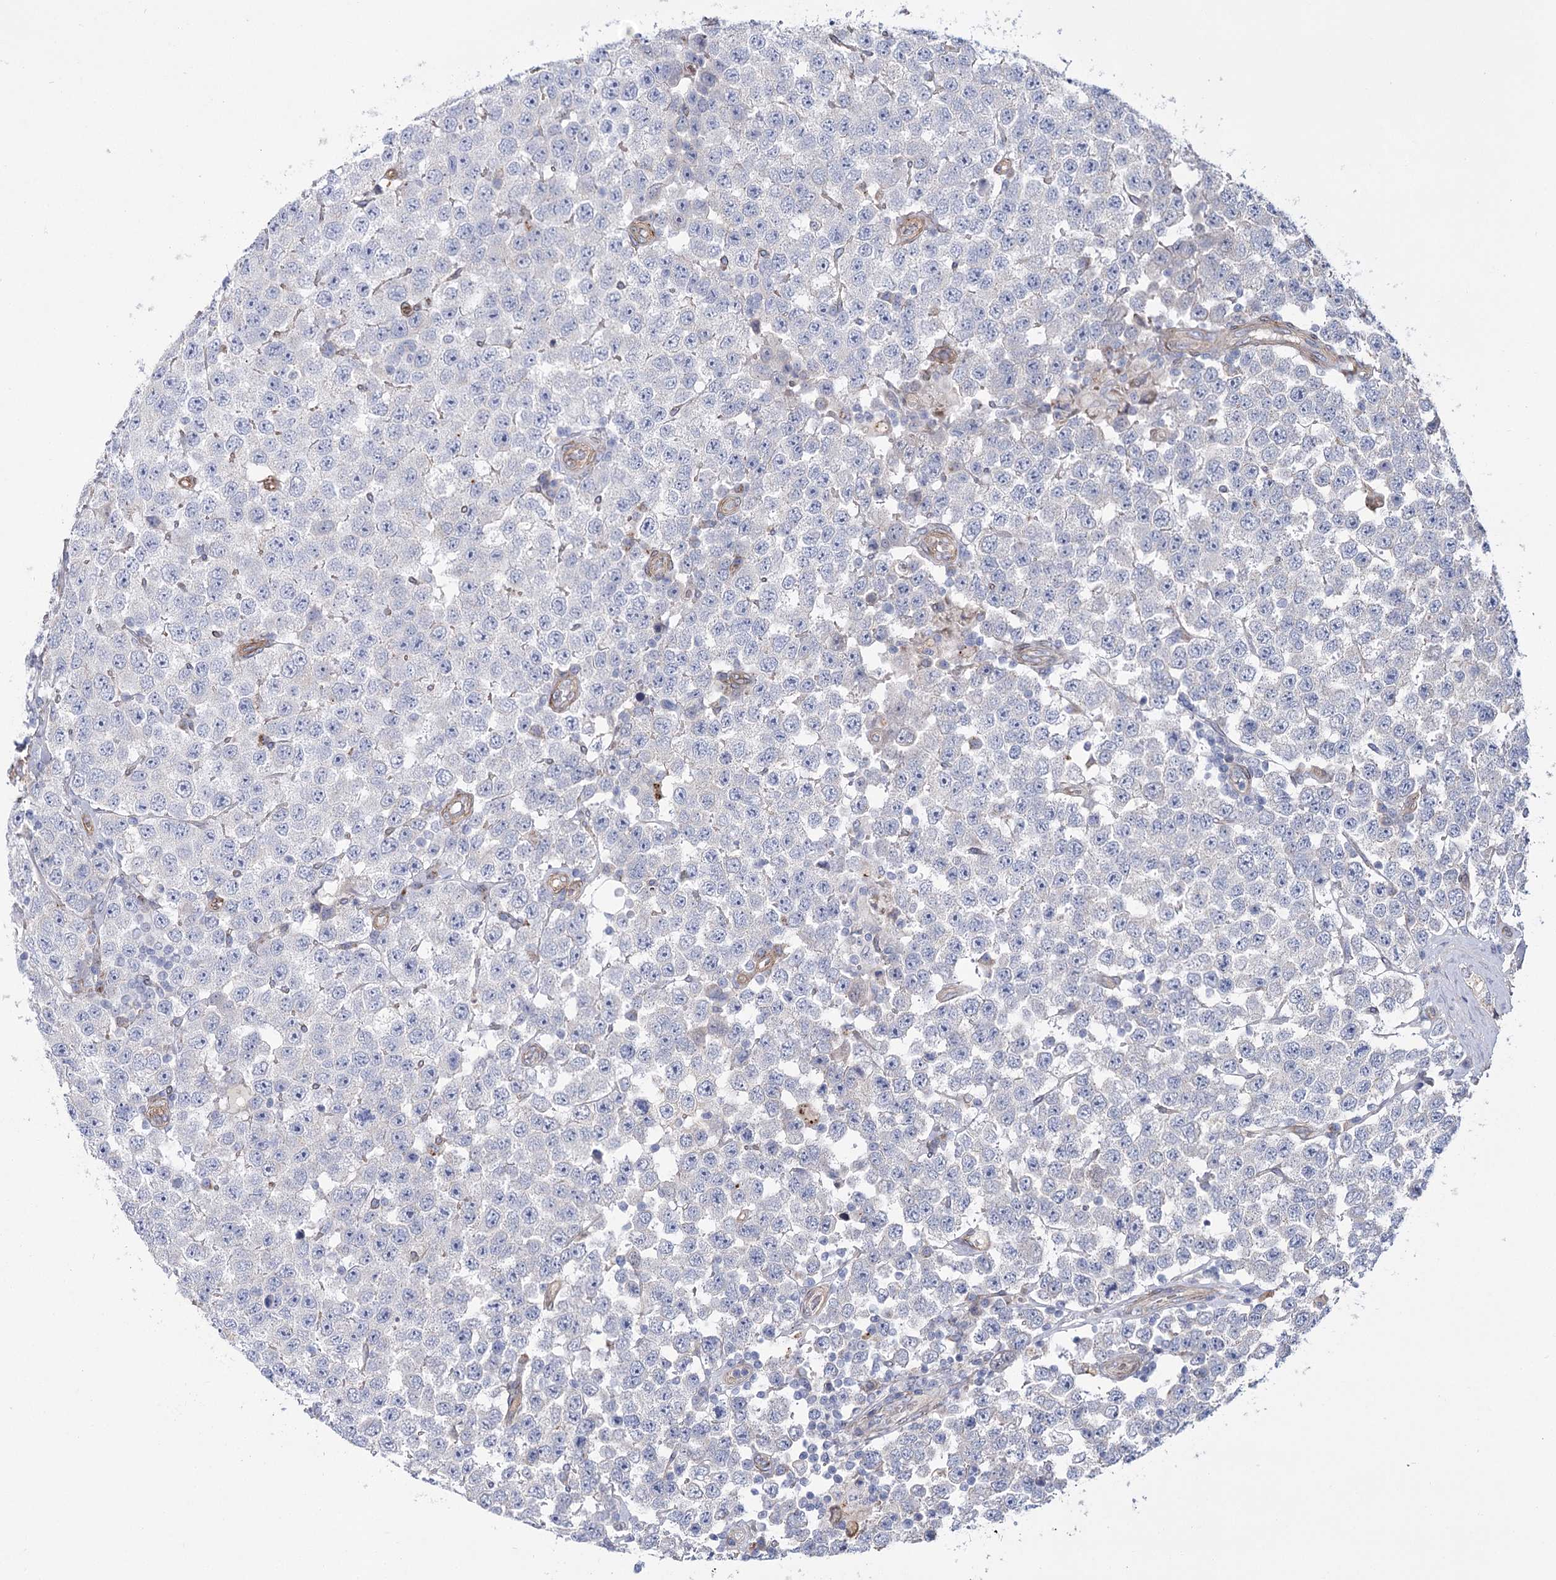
{"staining": {"intensity": "negative", "quantity": "none", "location": "none"}, "tissue": "testis cancer", "cell_type": "Tumor cells", "image_type": "cancer", "snomed": [{"axis": "morphology", "description": "Seminoma, NOS"}, {"axis": "topography", "description": "Testis"}], "caption": "Tumor cells show no significant positivity in testis cancer (seminoma). Brightfield microscopy of IHC stained with DAB (brown) and hematoxylin (blue), captured at high magnification.", "gene": "TMEM164", "patient": {"sex": "male", "age": 28}}